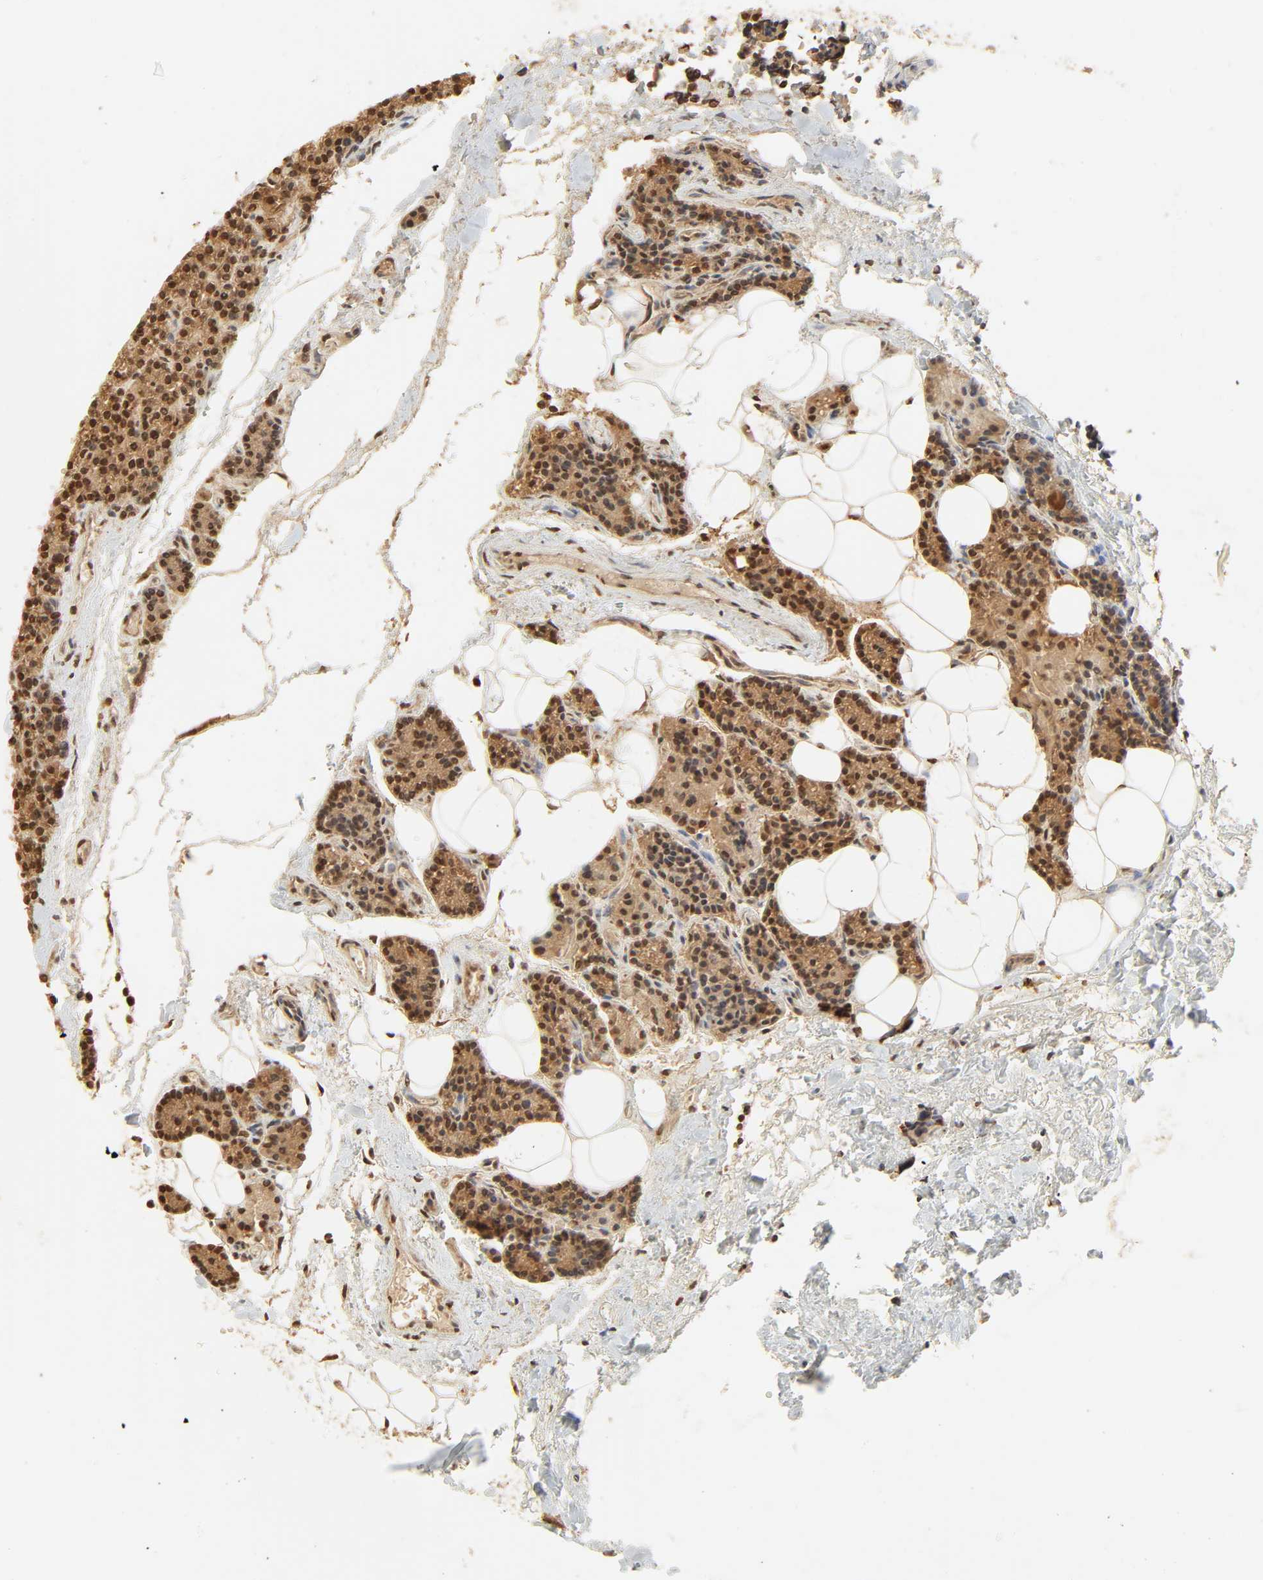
{"staining": {"intensity": "strong", "quantity": ">75%", "location": "cytoplasmic/membranous,nuclear"}, "tissue": "parathyroid gland", "cell_type": "Glandular cells", "image_type": "normal", "snomed": [{"axis": "morphology", "description": "Normal tissue, NOS"}, {"axis": "topography", "description": "Parathyroid gland"}], "caption": "Immunohistochemical staining of benign human parathyroid gland demonstrates high levels of strong cytoplasmic/membranous,nuclear expression in approximately >75% of glandular cells. The staining was performed using DAB (3,3'-diaminobenzidine), with brown indicating positive protein expression. Nuclei are stained blue with hematoxylin.", "gene": "UBC", "patient": {"sex": "female", "age": 50}}